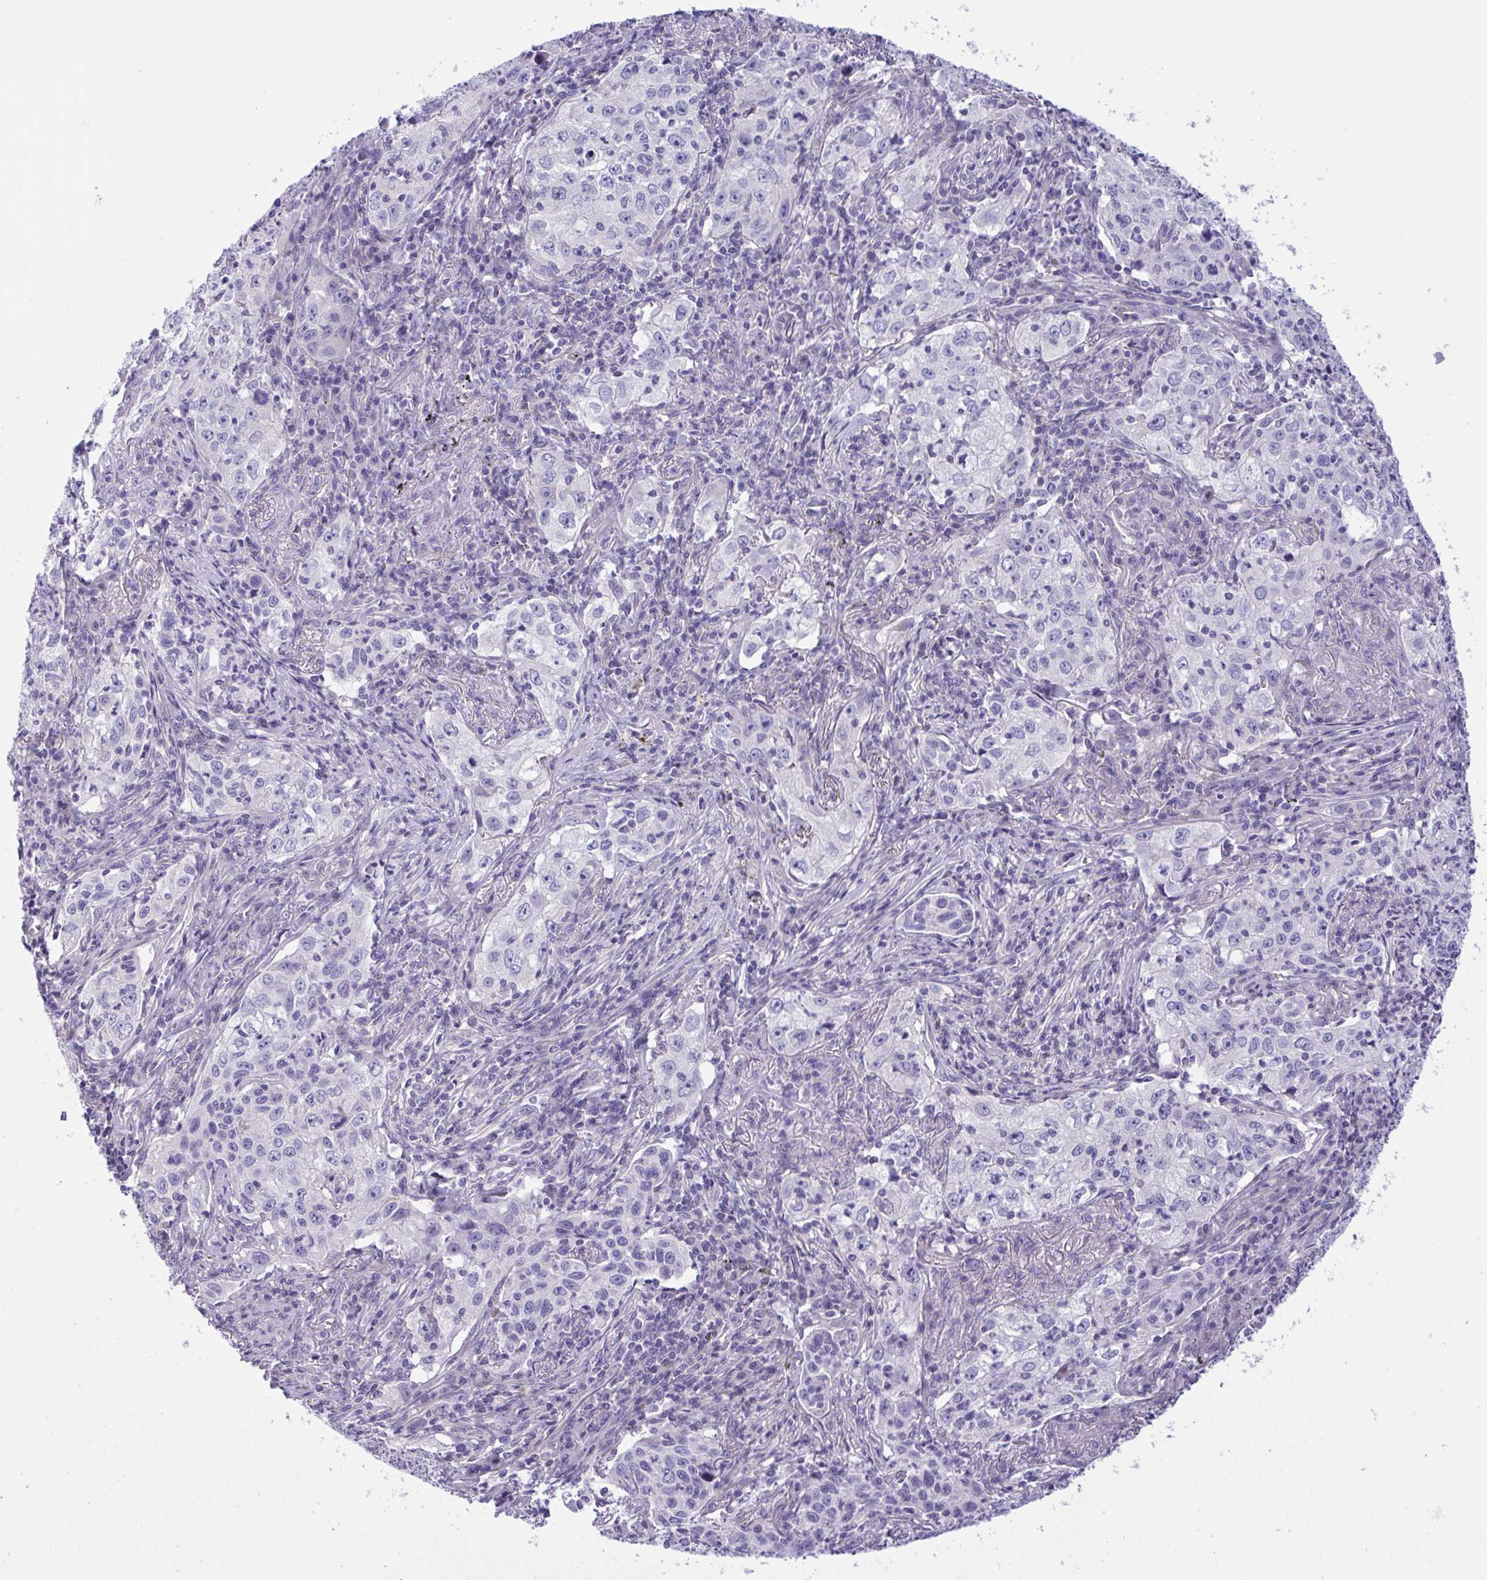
{"staining": {"intensity": "negative", "quantity": "none", "location": "none"}, "tissue": "lung cancer", "cell_type": "Tumor cells", "image_type": "cancer", "snomed": [{"axis": "morphology", "description": "Squamous cell carcinoma, NOS"}, {"axis": "topography", "description": "Lung"}], "caption": "This image is of squamous cell carcinoma (lung) stained with immunohistochemistry to label a protein in brown with the nuclei are counter-stained blue. There is no expression in tumor cells.", "gene": "WDR97", "patient": {"sex": "male", "age": 71}}